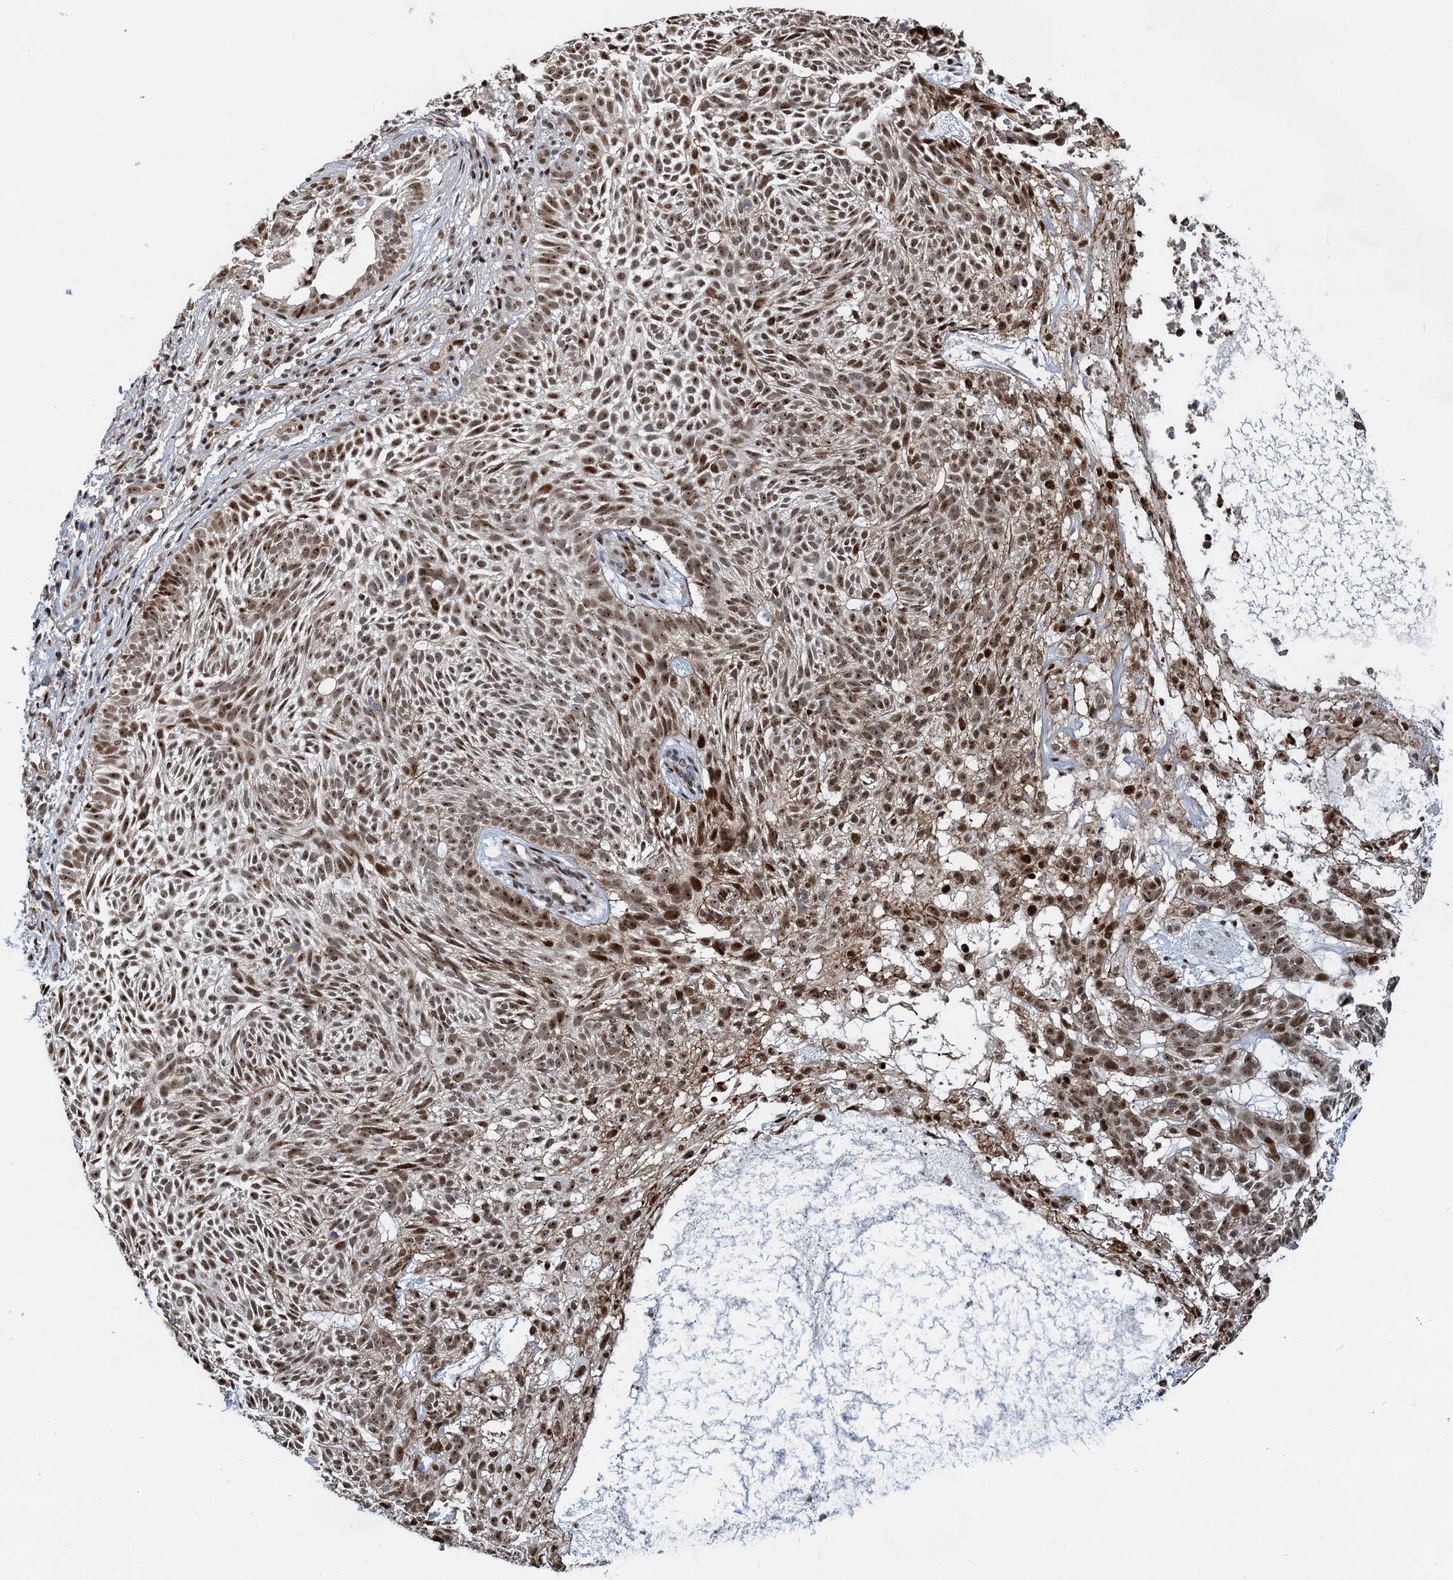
{"staining": {"intensity": "moderate", "quantity": ">75%", "location": "nuclear"}, "tissue": "skin cancer", "cell_type": "Tumor cells", "image_type": "cancer", "snomed": [{"axis": "morphology", "description": "Basal cell carcinoma"}, {"axis": "topography", "description": "Skin"}], "caption": "Immunohistochemical staining of skin basal cell carcinoma exhibits medium levels of moderate nuclear expression in about >75% of tumor cells.", "gene": "ANKRD49", "patient": {"sex": "male", "age": 75}}